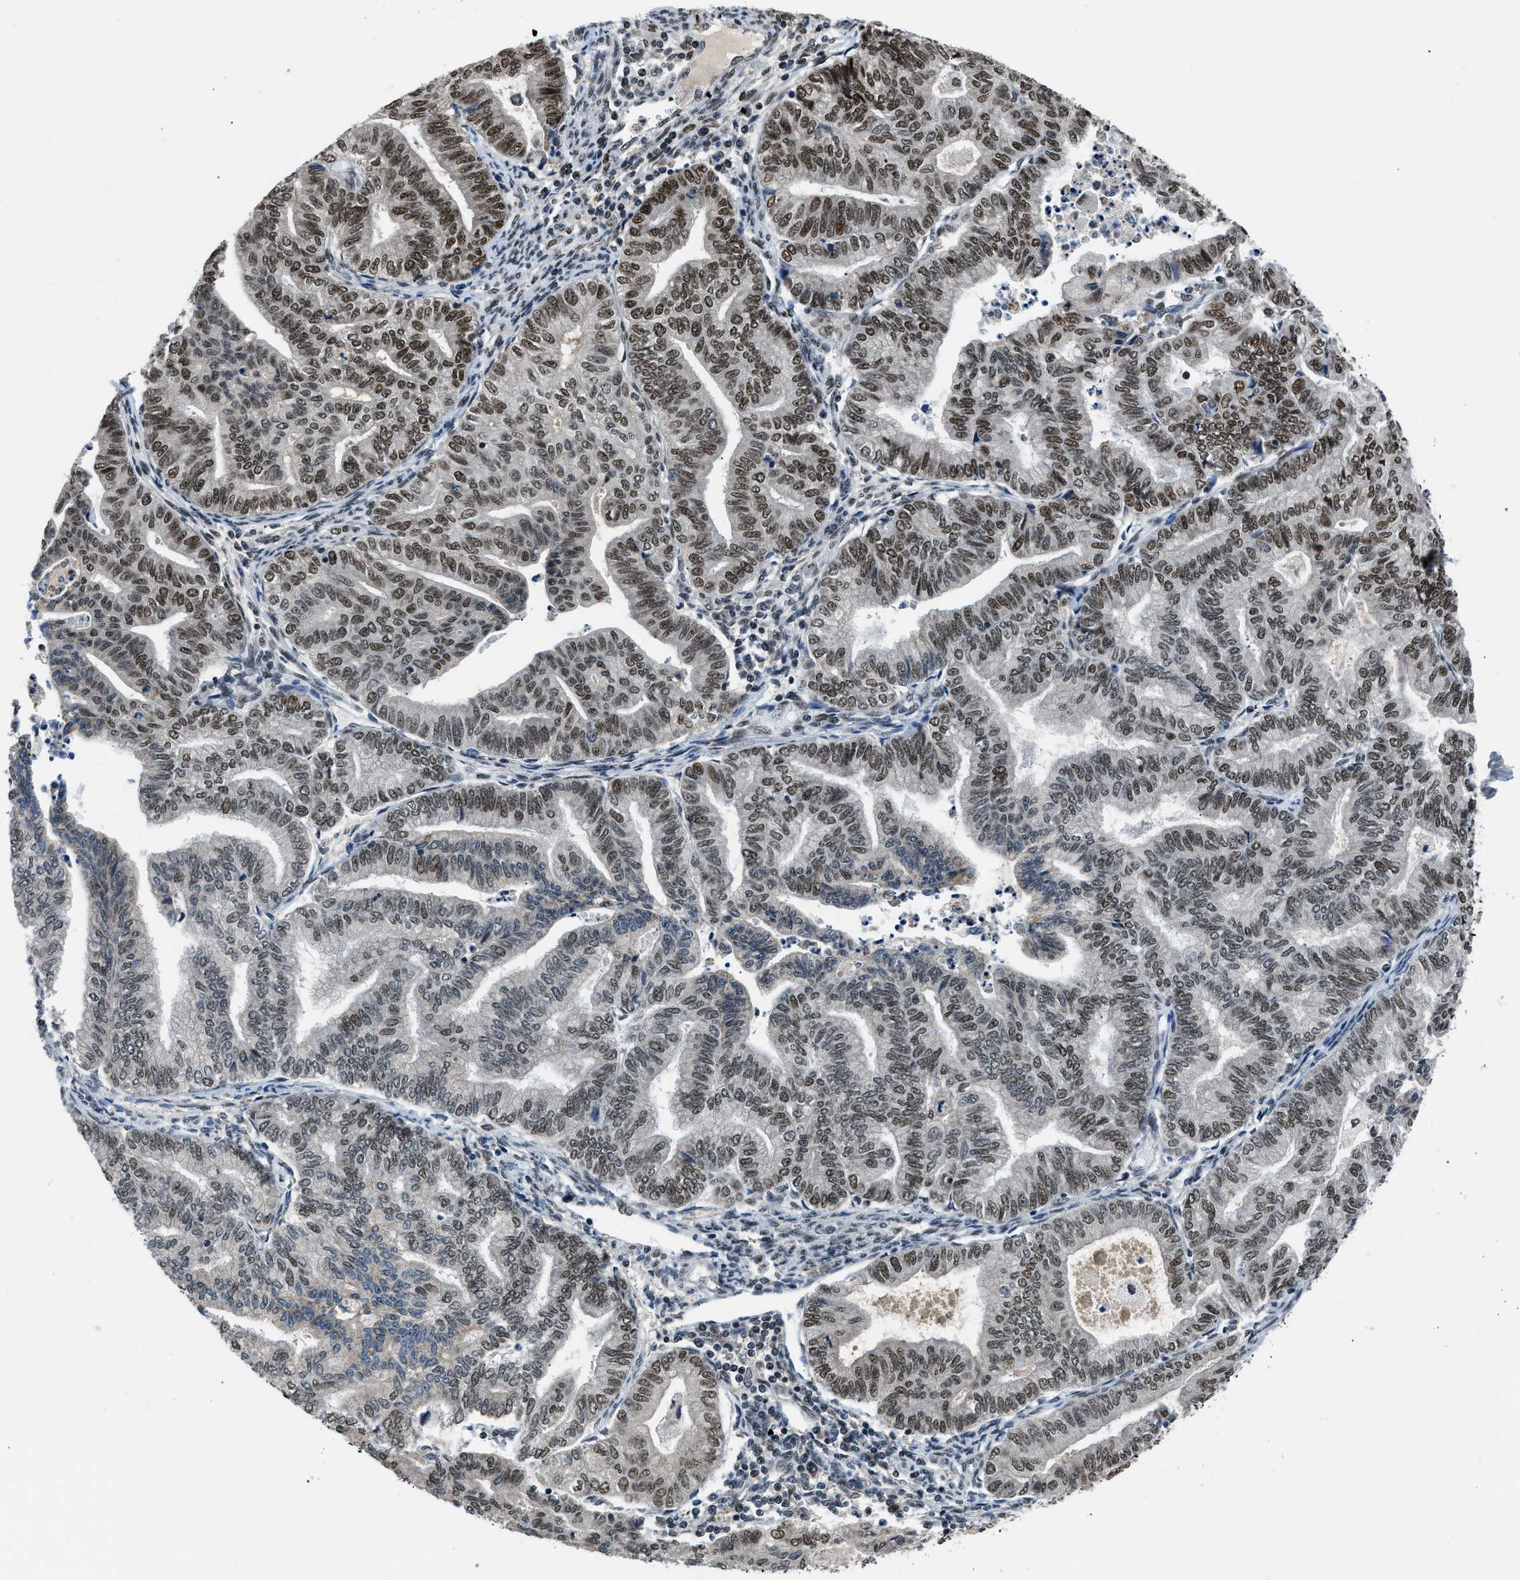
{"staining": {"intensity": "strong", "quantity": ">75%", "location": "nuclear"}, "tissue": "endometrial cancer", "cell_type": "Tumor cells", "image_type": "cancer", "snomed": [{"axis": "morphology", "description": "Adenocarcinoma, NOS"}, {"axis": "topography", "description": "Endometrium"}], "caption": "Tumor cells demonstrate high levels of strong nuclear expression in approximately >75% of cells in endometrial cancer.", "gene": "KDM3B", "patient": {"sex": "female", "age": 79}}